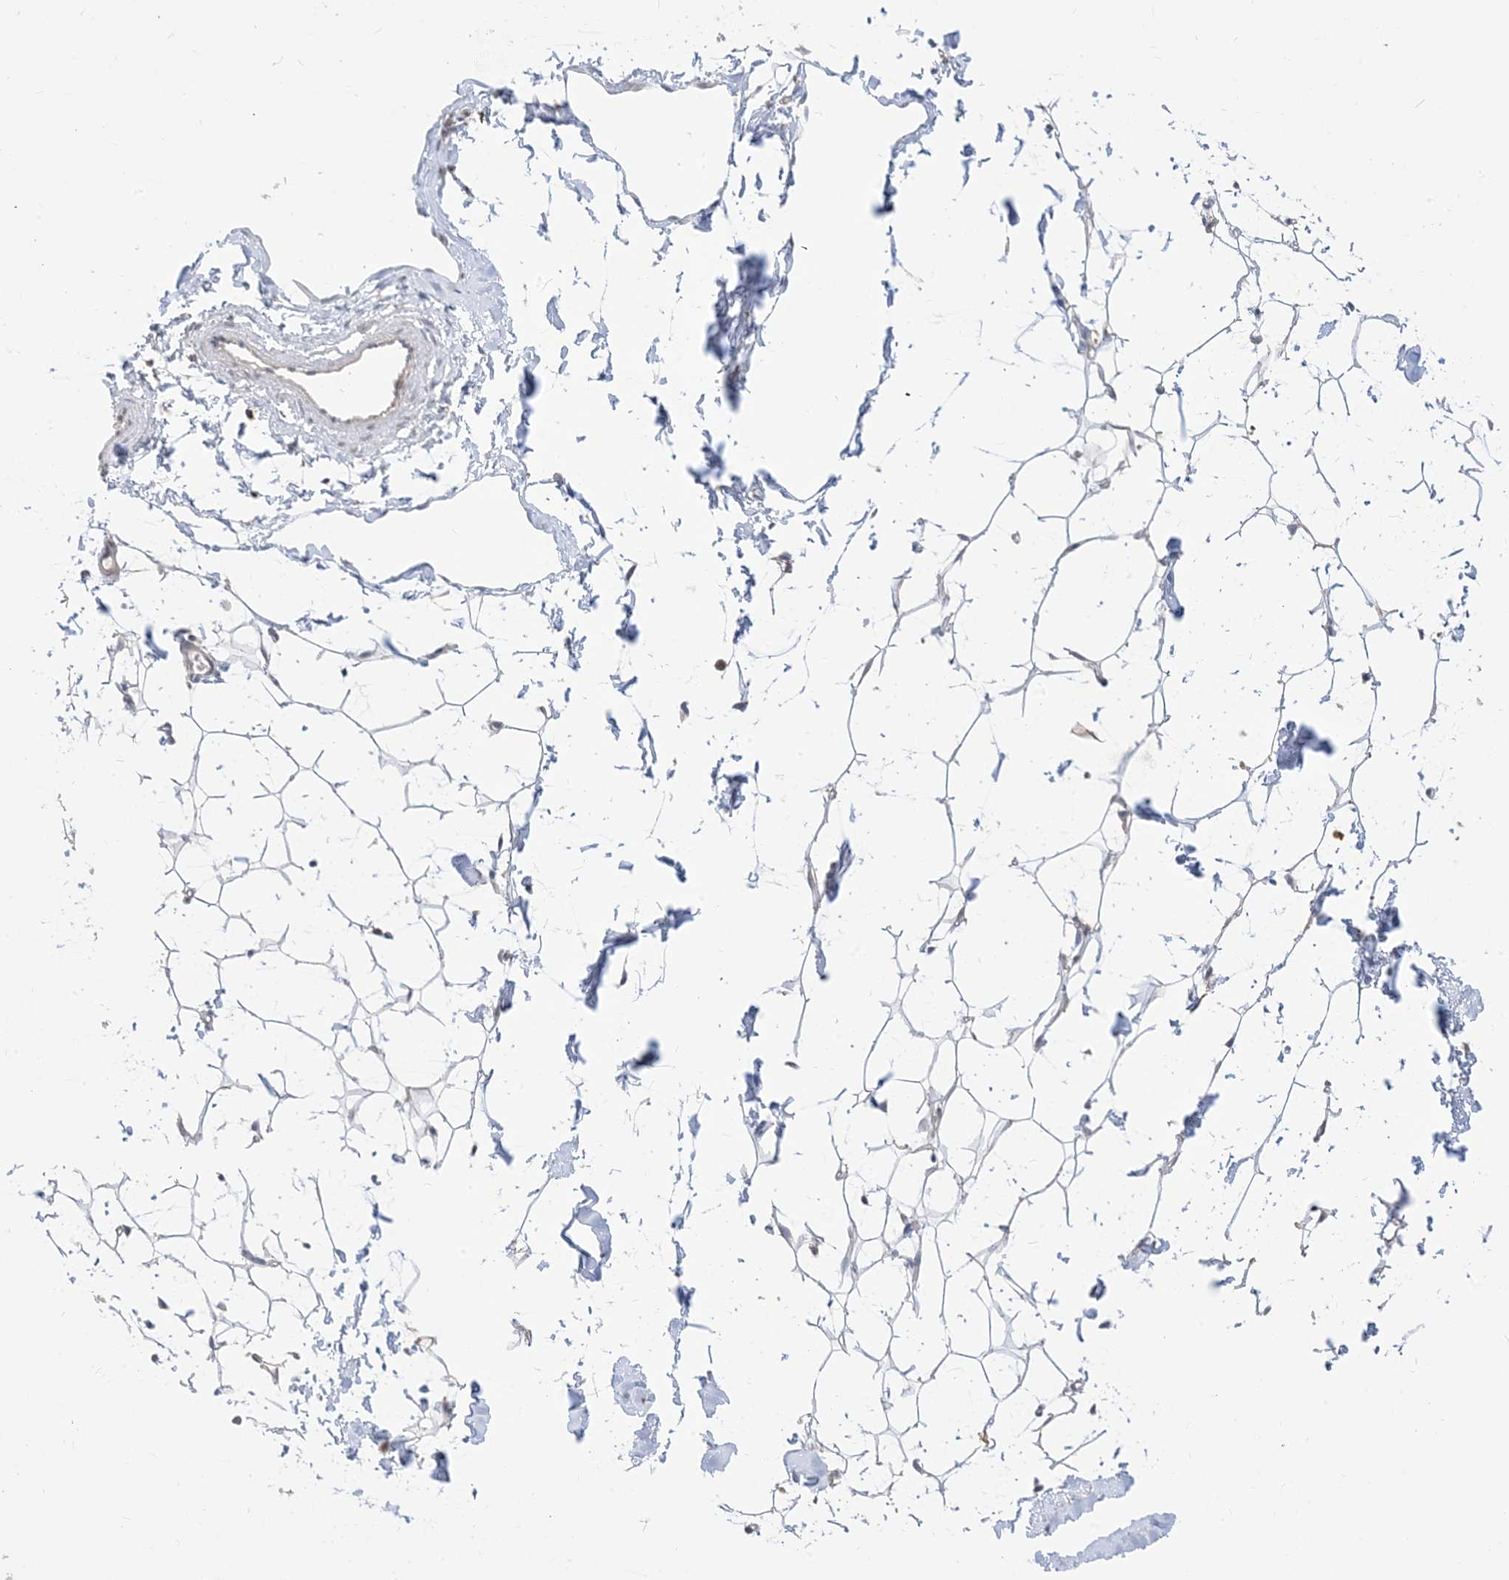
{"staining": {"intensity": "negative", "quantity": "none", "location": "none"}, "tissue": "adipose tissue", "cell_type": "Adipocytes", "image_type": "normal", "snomed": [{"axis": "morphology", "description": "Normal tissue, NOS"}, {"axis": "topography", "description": "Breast"}], "caption": "Immunohistochemical staining of normal adipose tissue demonstrates no significant expression in adipocytes.", "gene": "KANSL3", "patient": {"sex": "female", "age": 23}}